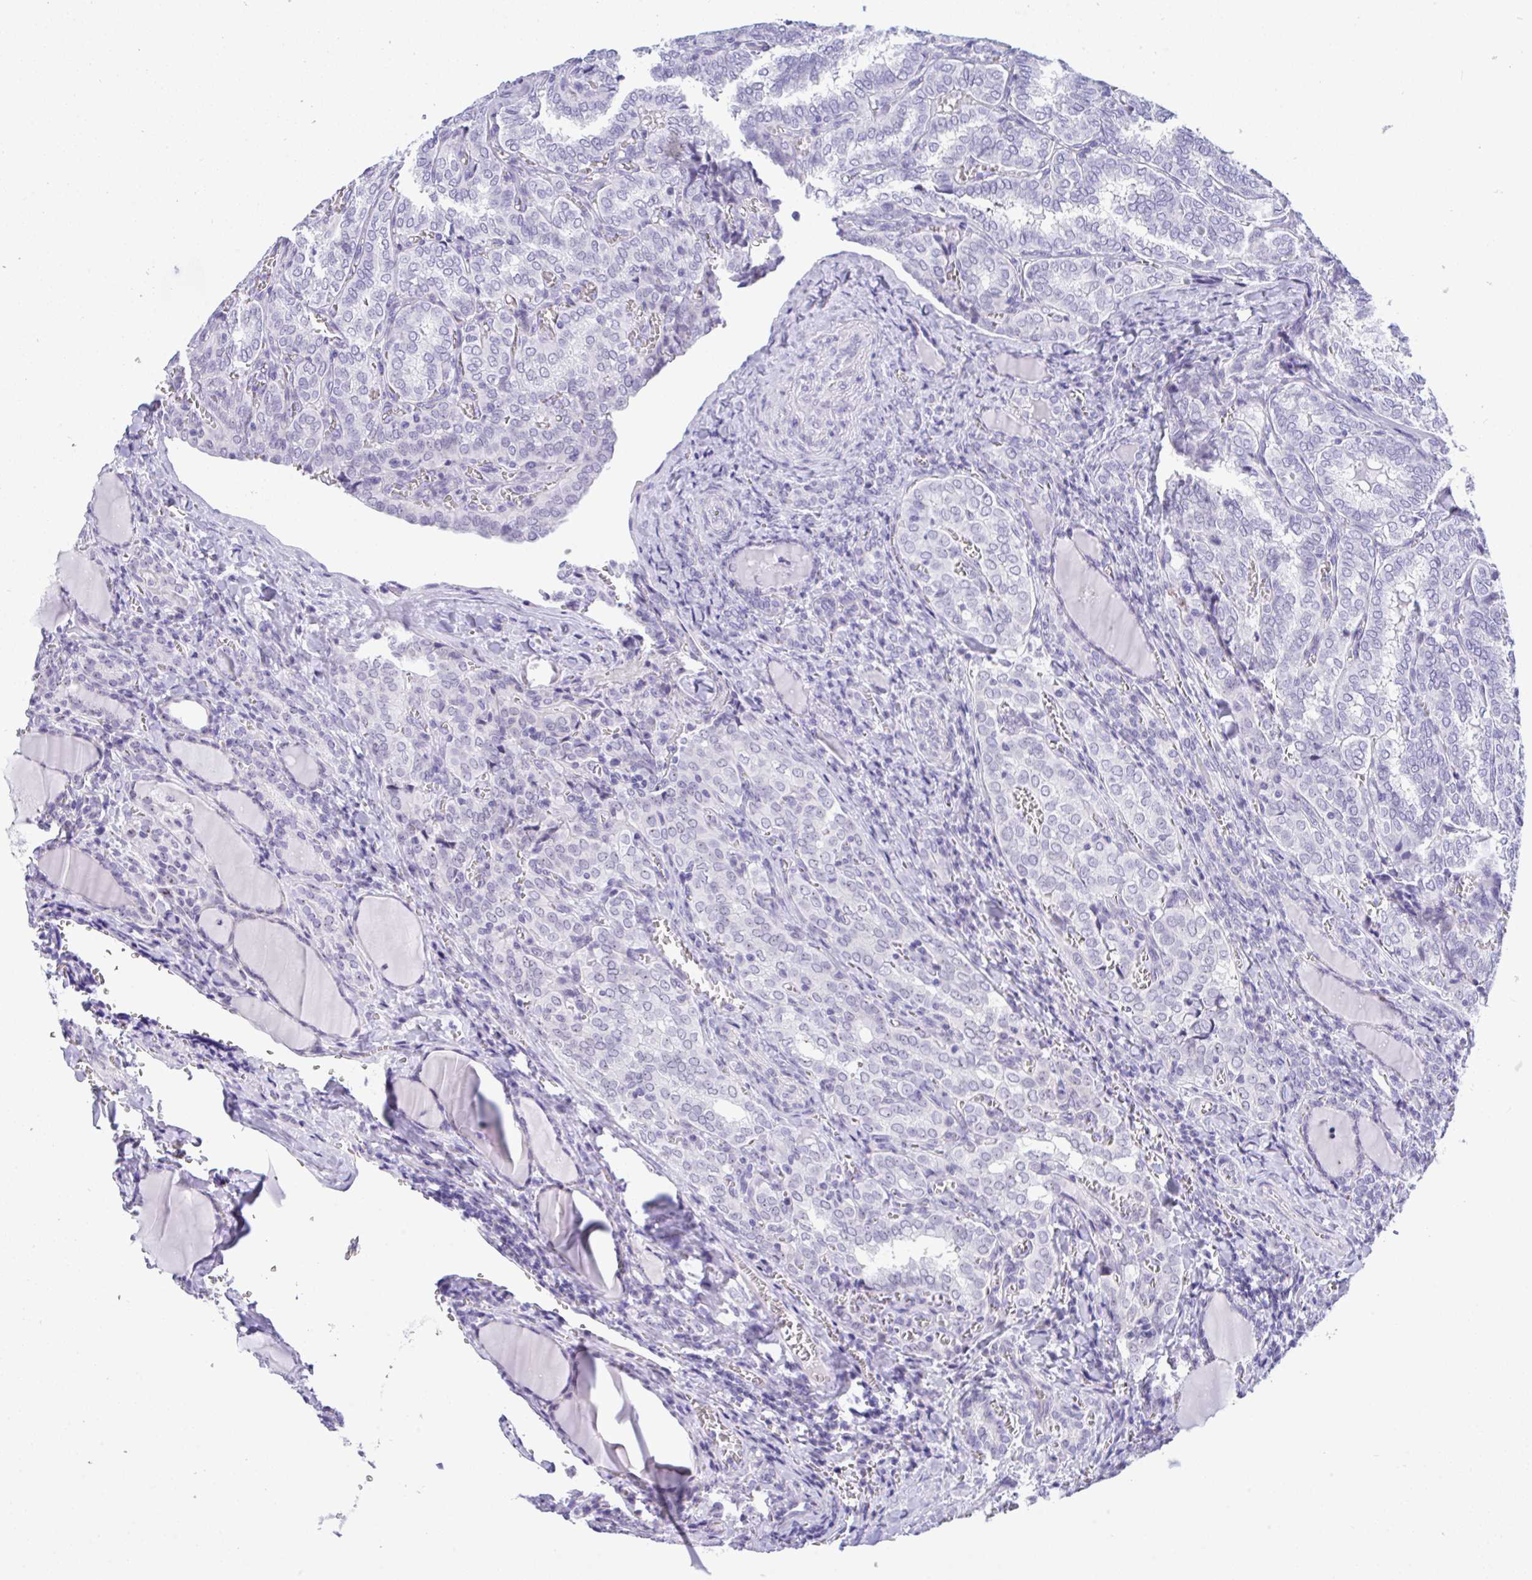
{"staining": {"intensity": "negative", "quantity": "none", "location": "none"}, "tissue": "thyroid cancer", "cell_type": "Tumor cells", "image_type": "cancer", "snomed": [{"axis": "morphology", "description": "Papillary adenocarcinoma, NOS"}, {"axis": "topography", "description": "Thyroid gland"}], "caption": "High magnification brightfield microscopy of papillary adenocarcinoma (thyroid) stained with DAB (brown) and counterstained with hematoxylin (blue): tumor cells show no significant positivity. (Stains: DAB (3,3'-diaminobenzidine) immunohistochemistry (IHC) with hematoxylin counter stain, Microscopy: brightfield microscopy at high magnification).", "gene": "YBX2", "patient": {"sex": "female", "age": 30}}